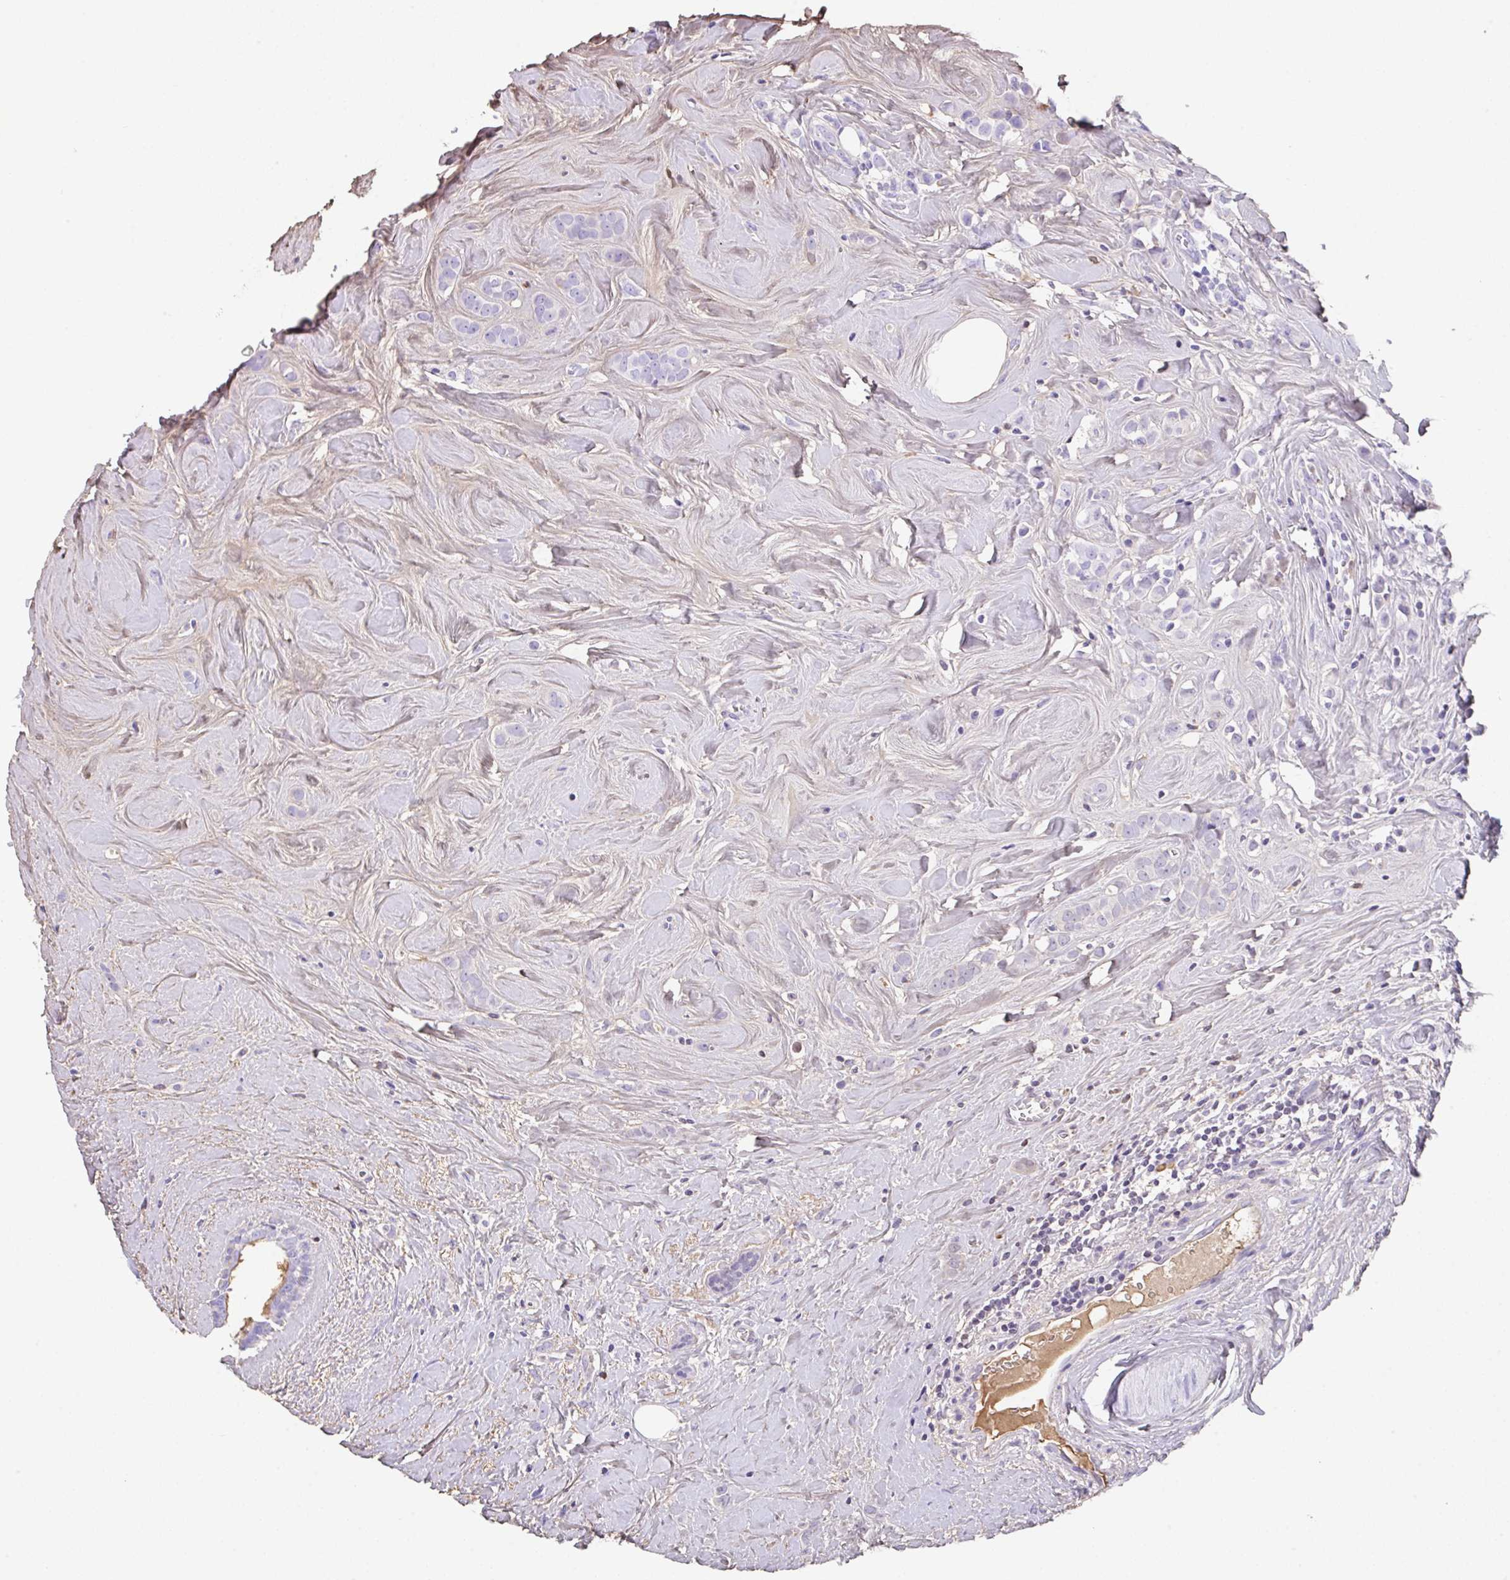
{"staining": {"intensity": "negative", "quantity": "none", "location": "none"}, "tissue": "breast cancer", "cell_type": "Tumor cells", "image_type": "cancer", "snomed": [{"axis": "morphology", "description": "Duct carcinoma"}, {"axis": "topography", "description": "Breast"}], "caption": "A high-resolution image shows immunohistochemistry (IHC) staining of breast cancer, which shows no significant expression in tumor cells. (DAB IHC with hematoxylin counter stain).", "gene": "HOXC12", "patient": {"sex": "female", "age": 80}}